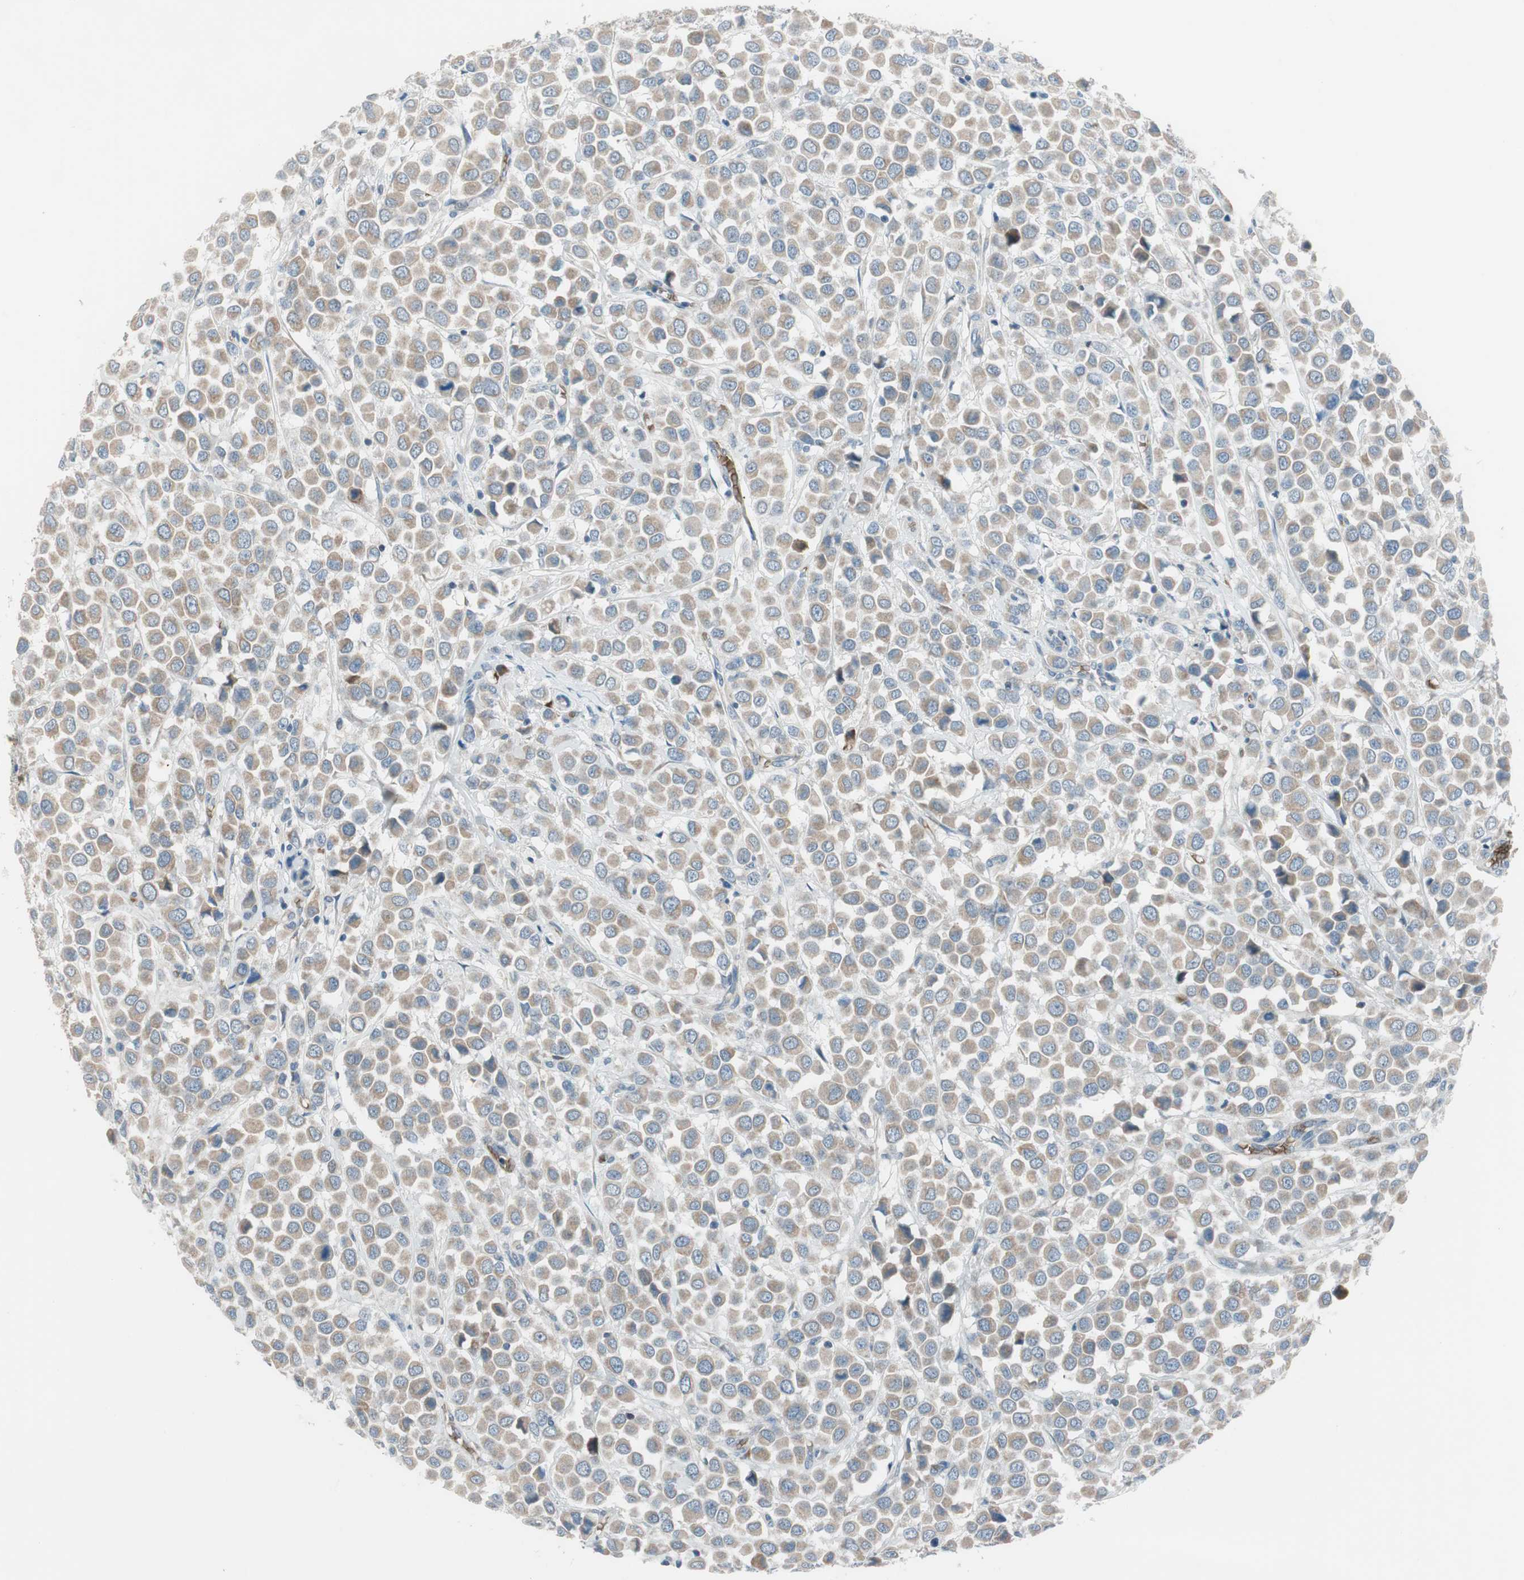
{"staining": {"intensity": "weak", "quantity": ">75%", "location": "cytoplasmic/membranous"}, "tissue": "breast cancer", "cell_type": "Tumor cells", "image_type": "cancer", "snomed": [{"axis": "morphology", "description": "Duct carcinoma"}, {"axis": "topography", "description": "Breast"}], "caption": "There is low levels of weak cytoplasmic/membranous positivity in tumor cells of breast cancer (infiltrating ductal carcinoma), as demonstrated by immunohistochemical staining (brown color).", "gene": "GYPC", "patient": {"sex": "female", "age": 61}}